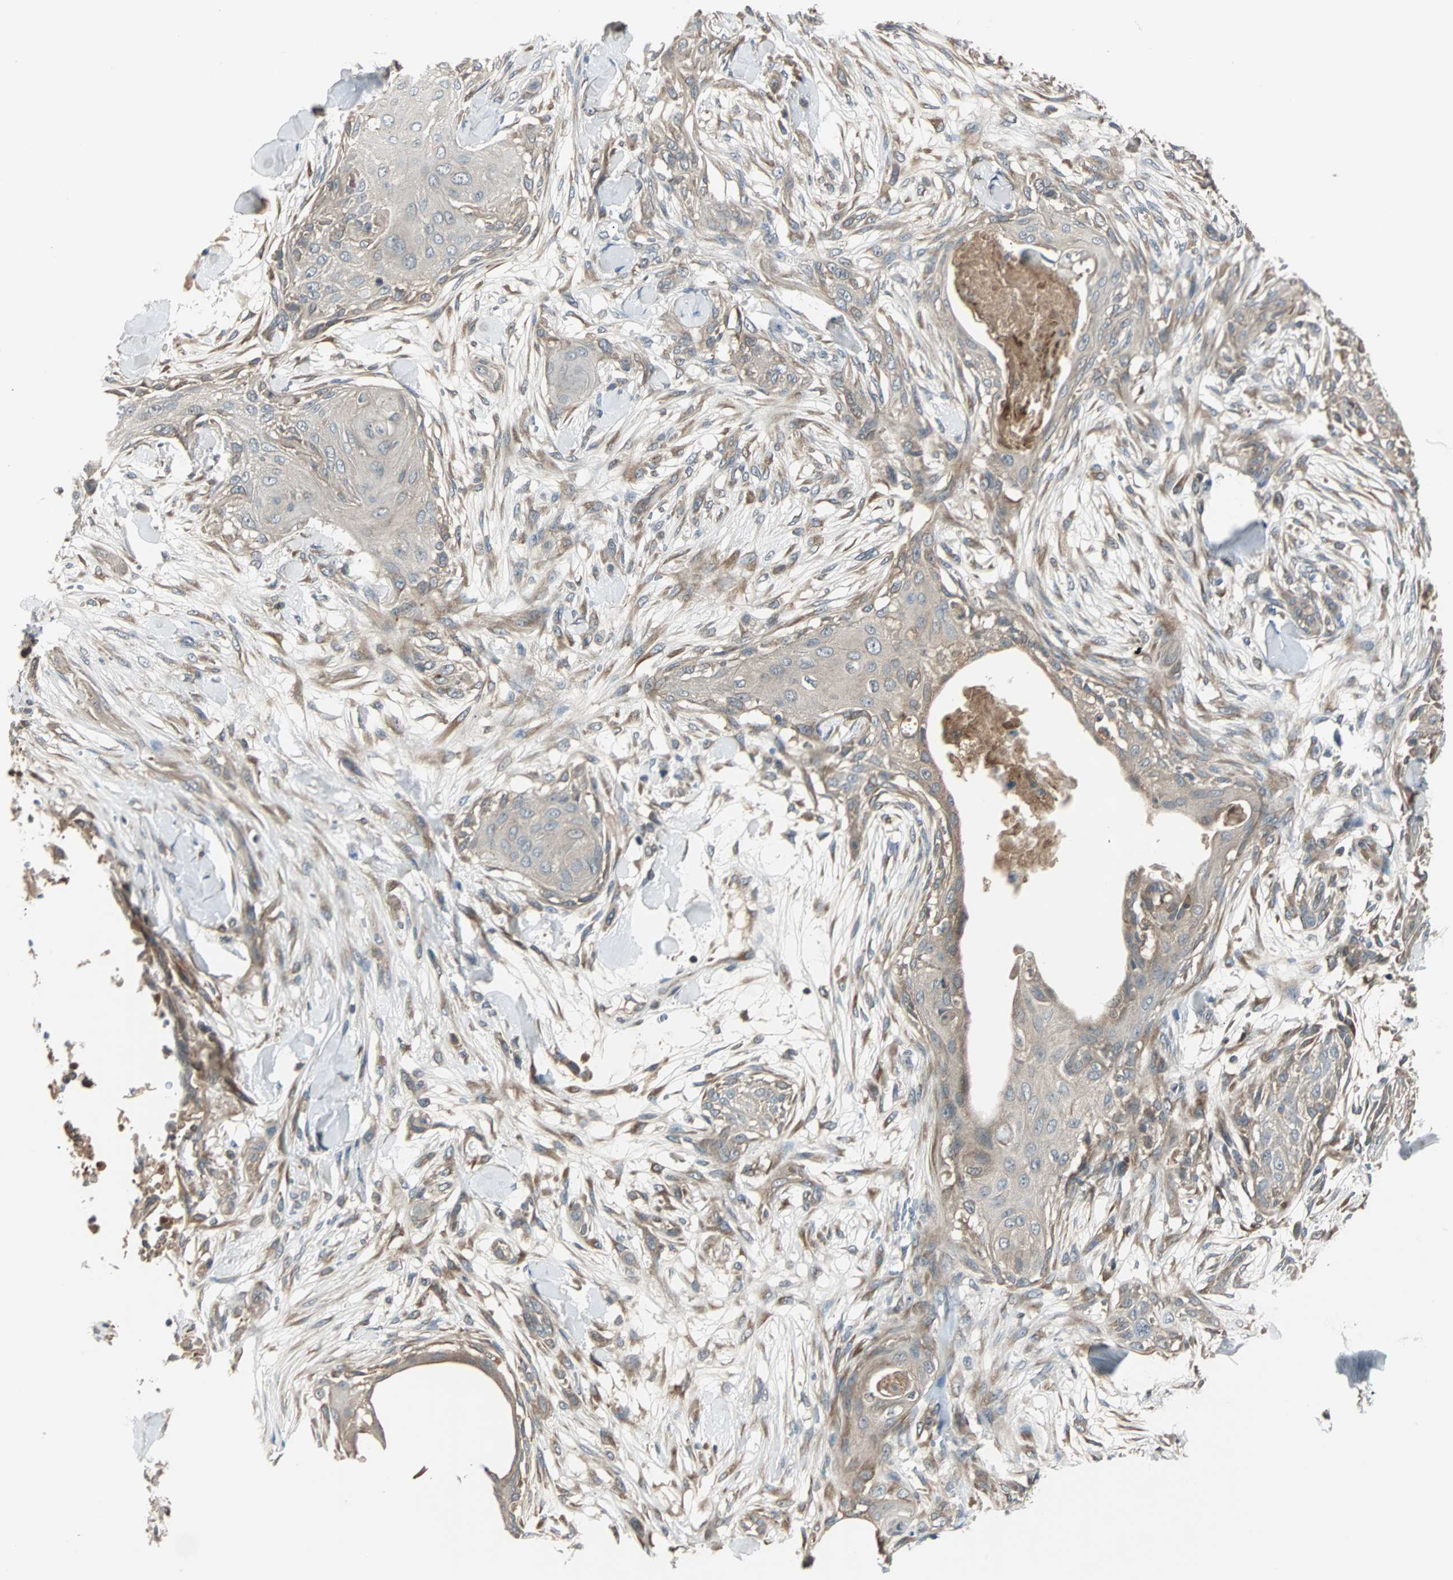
{"staining": {"intensity": "moderate", "quantity": ">75%", "location": "cytoplasmic/membranous"}, "tissue": "skin cancer", "cell_type": "Tumor cells", "image_type": "cancer", "snomed": [{"axis": "morphology", "description": "Squamous cell carcinoma, NOS"}, {"axis": "topography", "description": "Skin"}], "caption": "Protein expression analysis of human skin squamous cell carcinoma reveals moderate cytoplasmic/membranous staining in approximately >75% of tumor cells. The staining was performed using DAB, with brown indicating positive protein expression. Nuclei are stained blue with hematoxylin.", "gene": "ARF1", "patient": {"sex": "female", "age": 59}}